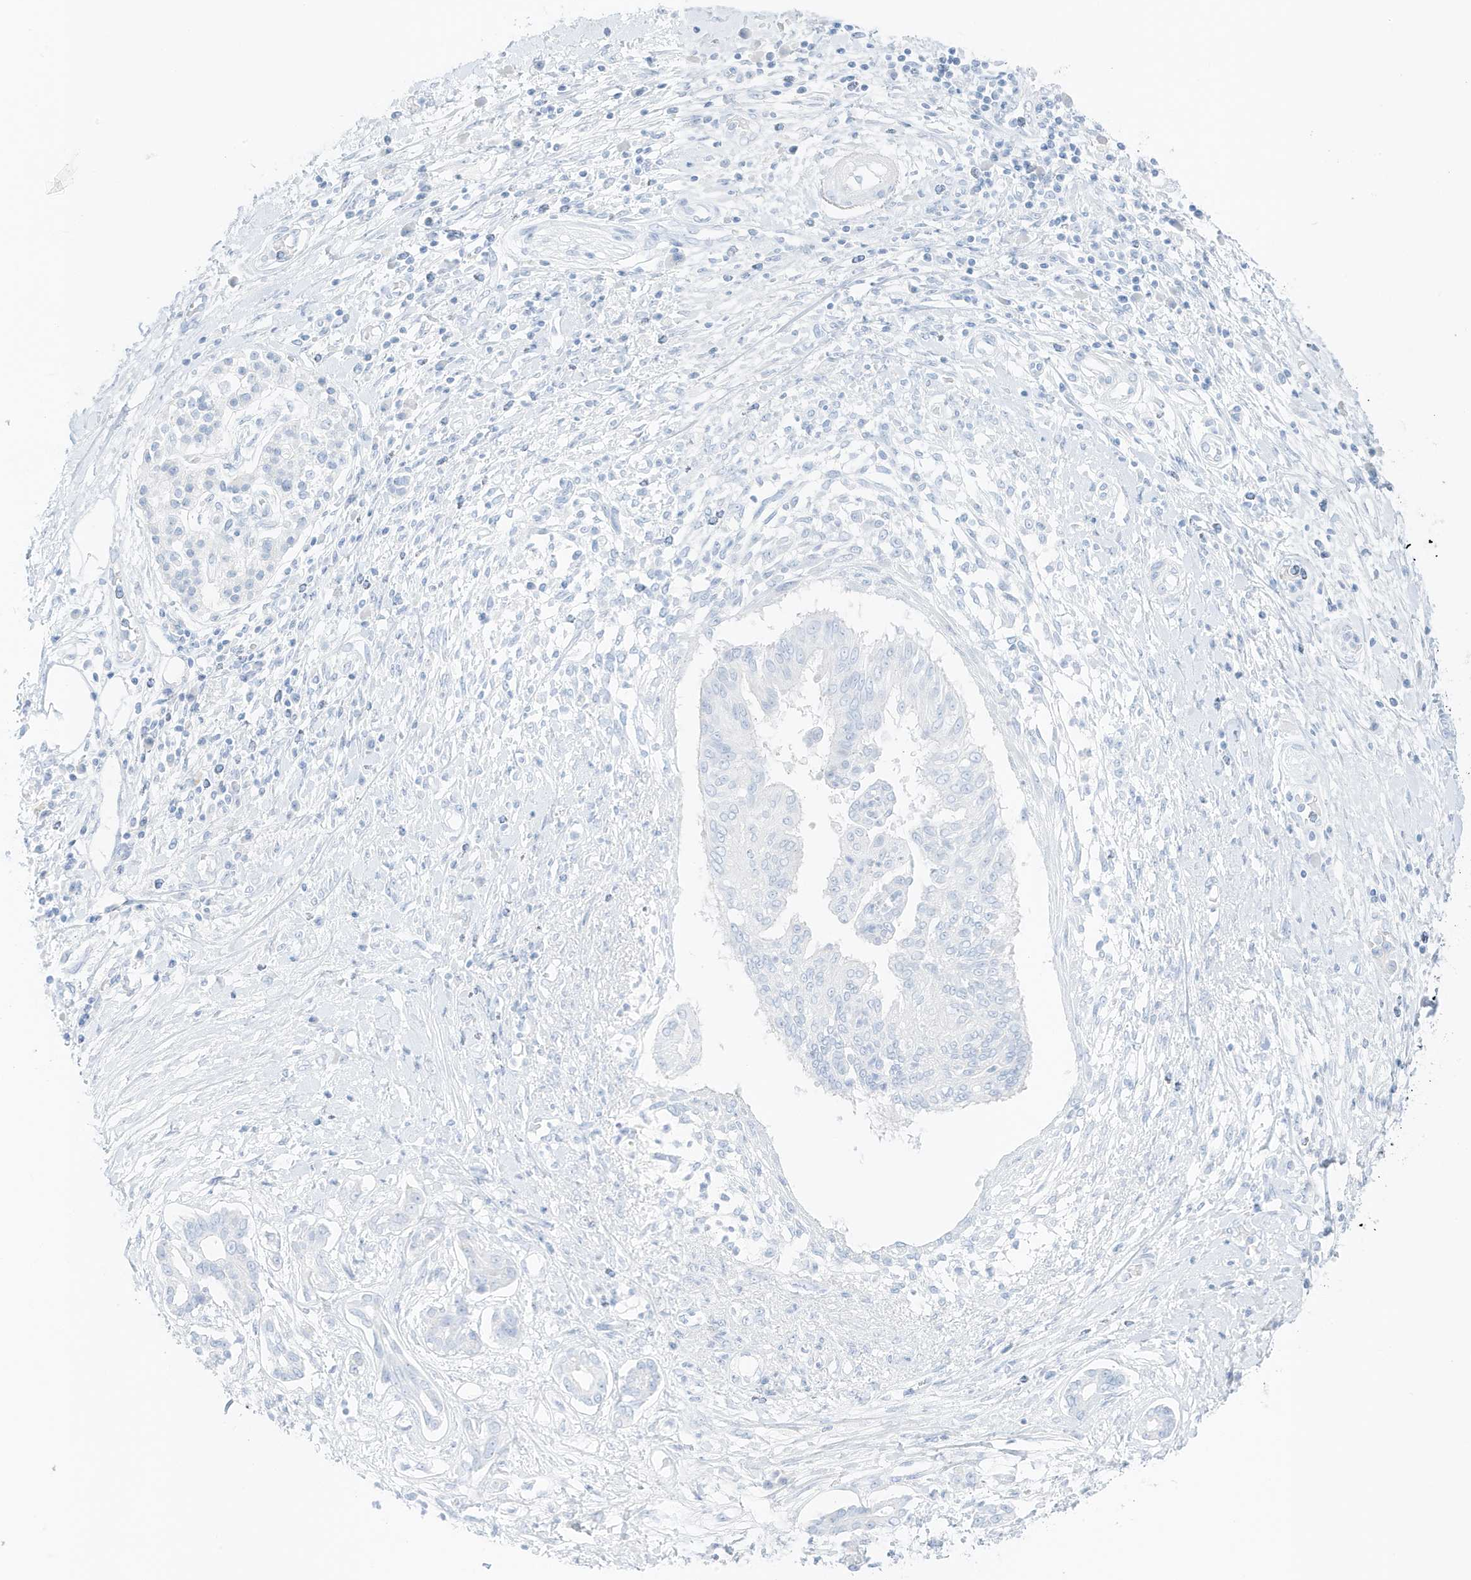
{"staining": {"intensity": "negative", "quantity": "none", "location": "none"}, "tissue": "pancreatic cancer", "cell_type": "Tumor cells", "image_type": "cancer", "snomed": [{"axis": "morphology", "description": "Adenocarcinoma, NOS"}, {"axis": "topography", "description": "Pancreas"}], "caption": "This is an immunohistochemistry (IHC) image of human pancreatic cancer. There is no staining in tumor cells.", "gene": "SLC22A13", "patient": {"sex": "female", "age": 56}}